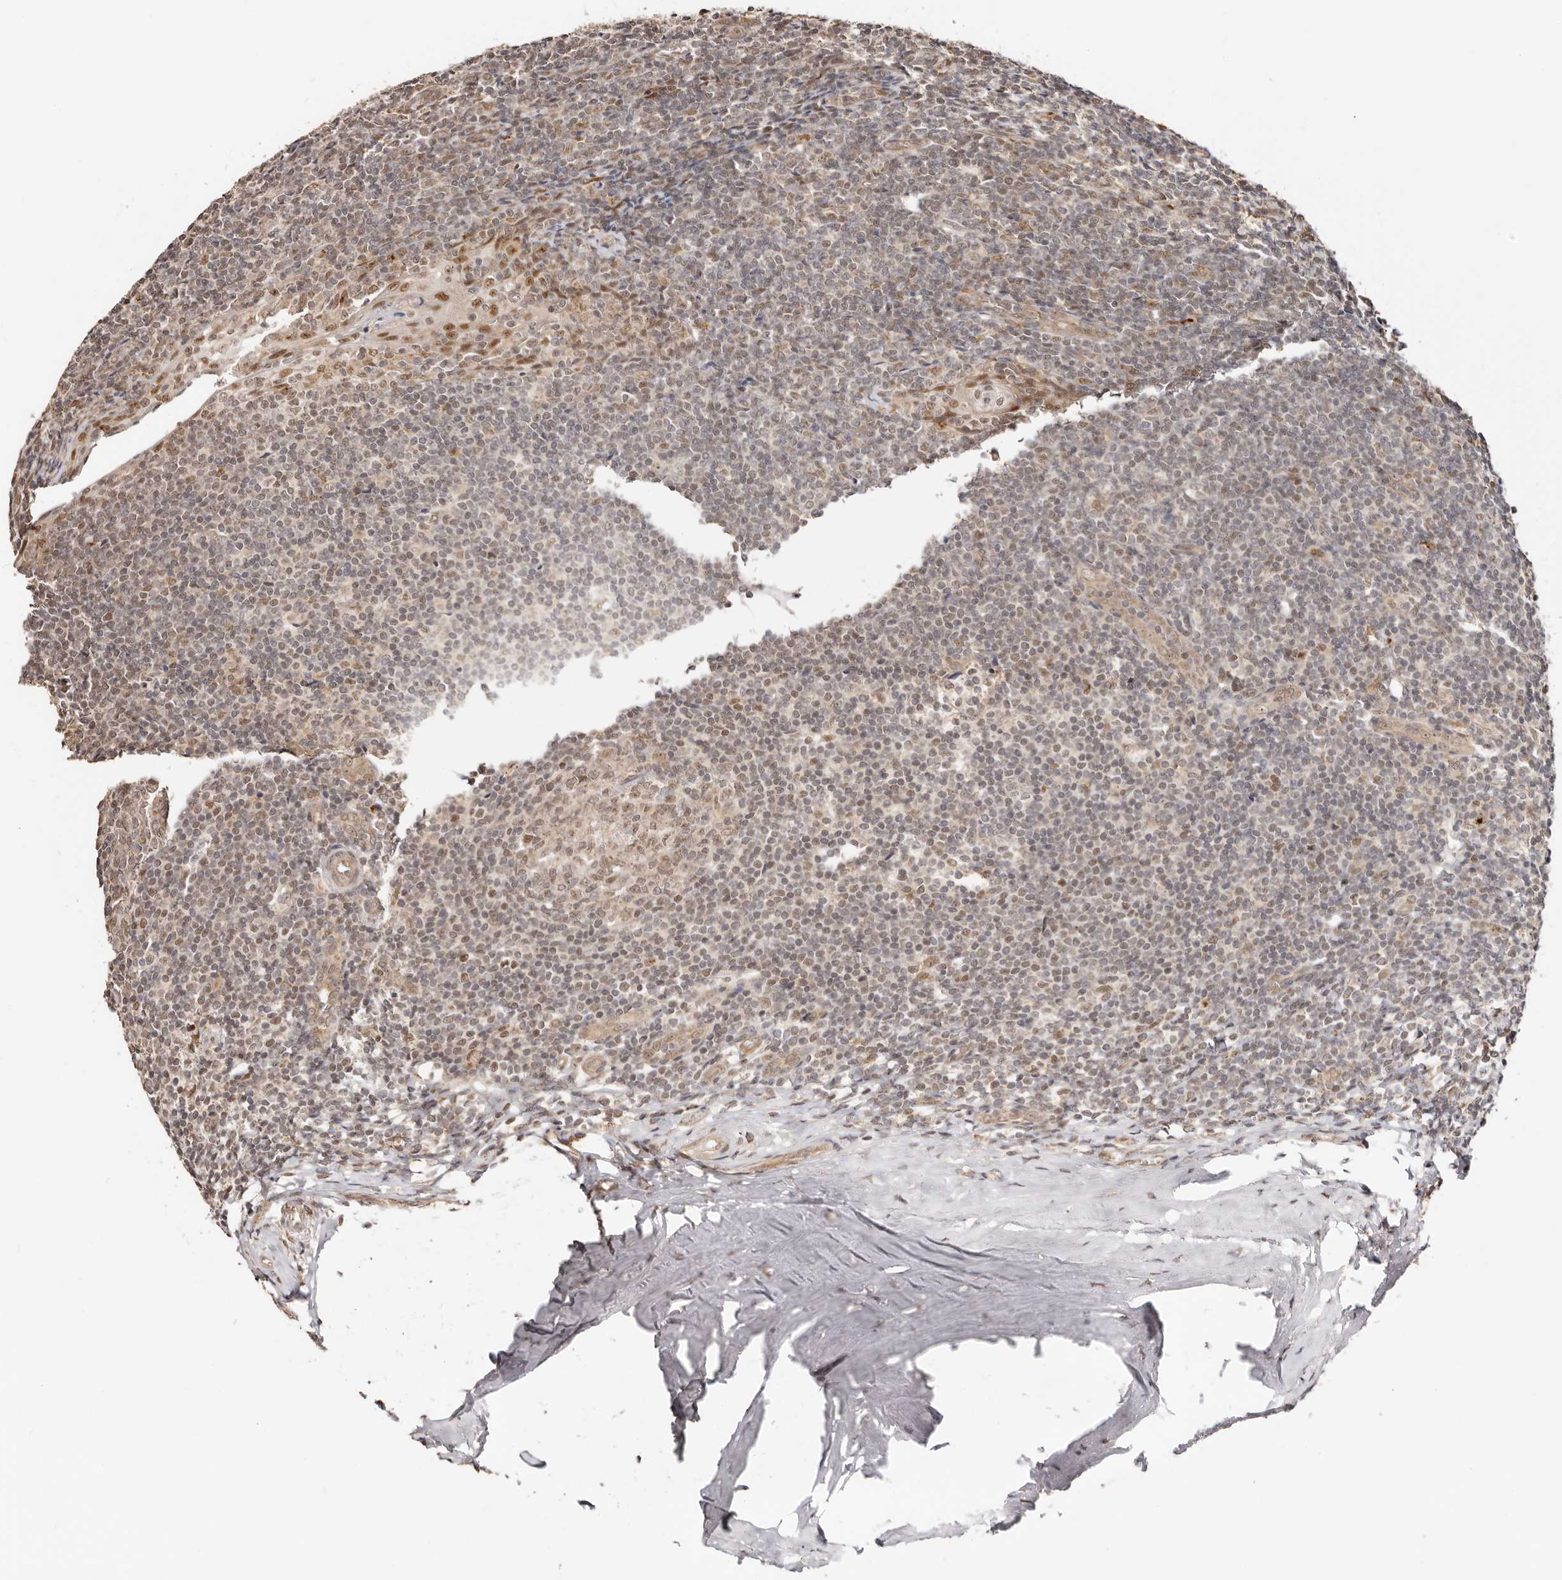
{"staining": {"intensity": "moderate", "quantity": "<25%", "location": "nuclear"}, "tissue": "tonsil", "cell_type": "Germinal center cells", "image_type": "normal", "snomed": [{"axis": "morphology", "description": "Normal tissue, NOS"}, {"axis": "topography", "description": "Tonsil"}], "caption": "Human tonsil stained with a protein marker shows moderate staining in germinal center cells.", "gene": "CTNNBL1", "patient": {"sex": "male", "age": 37}}